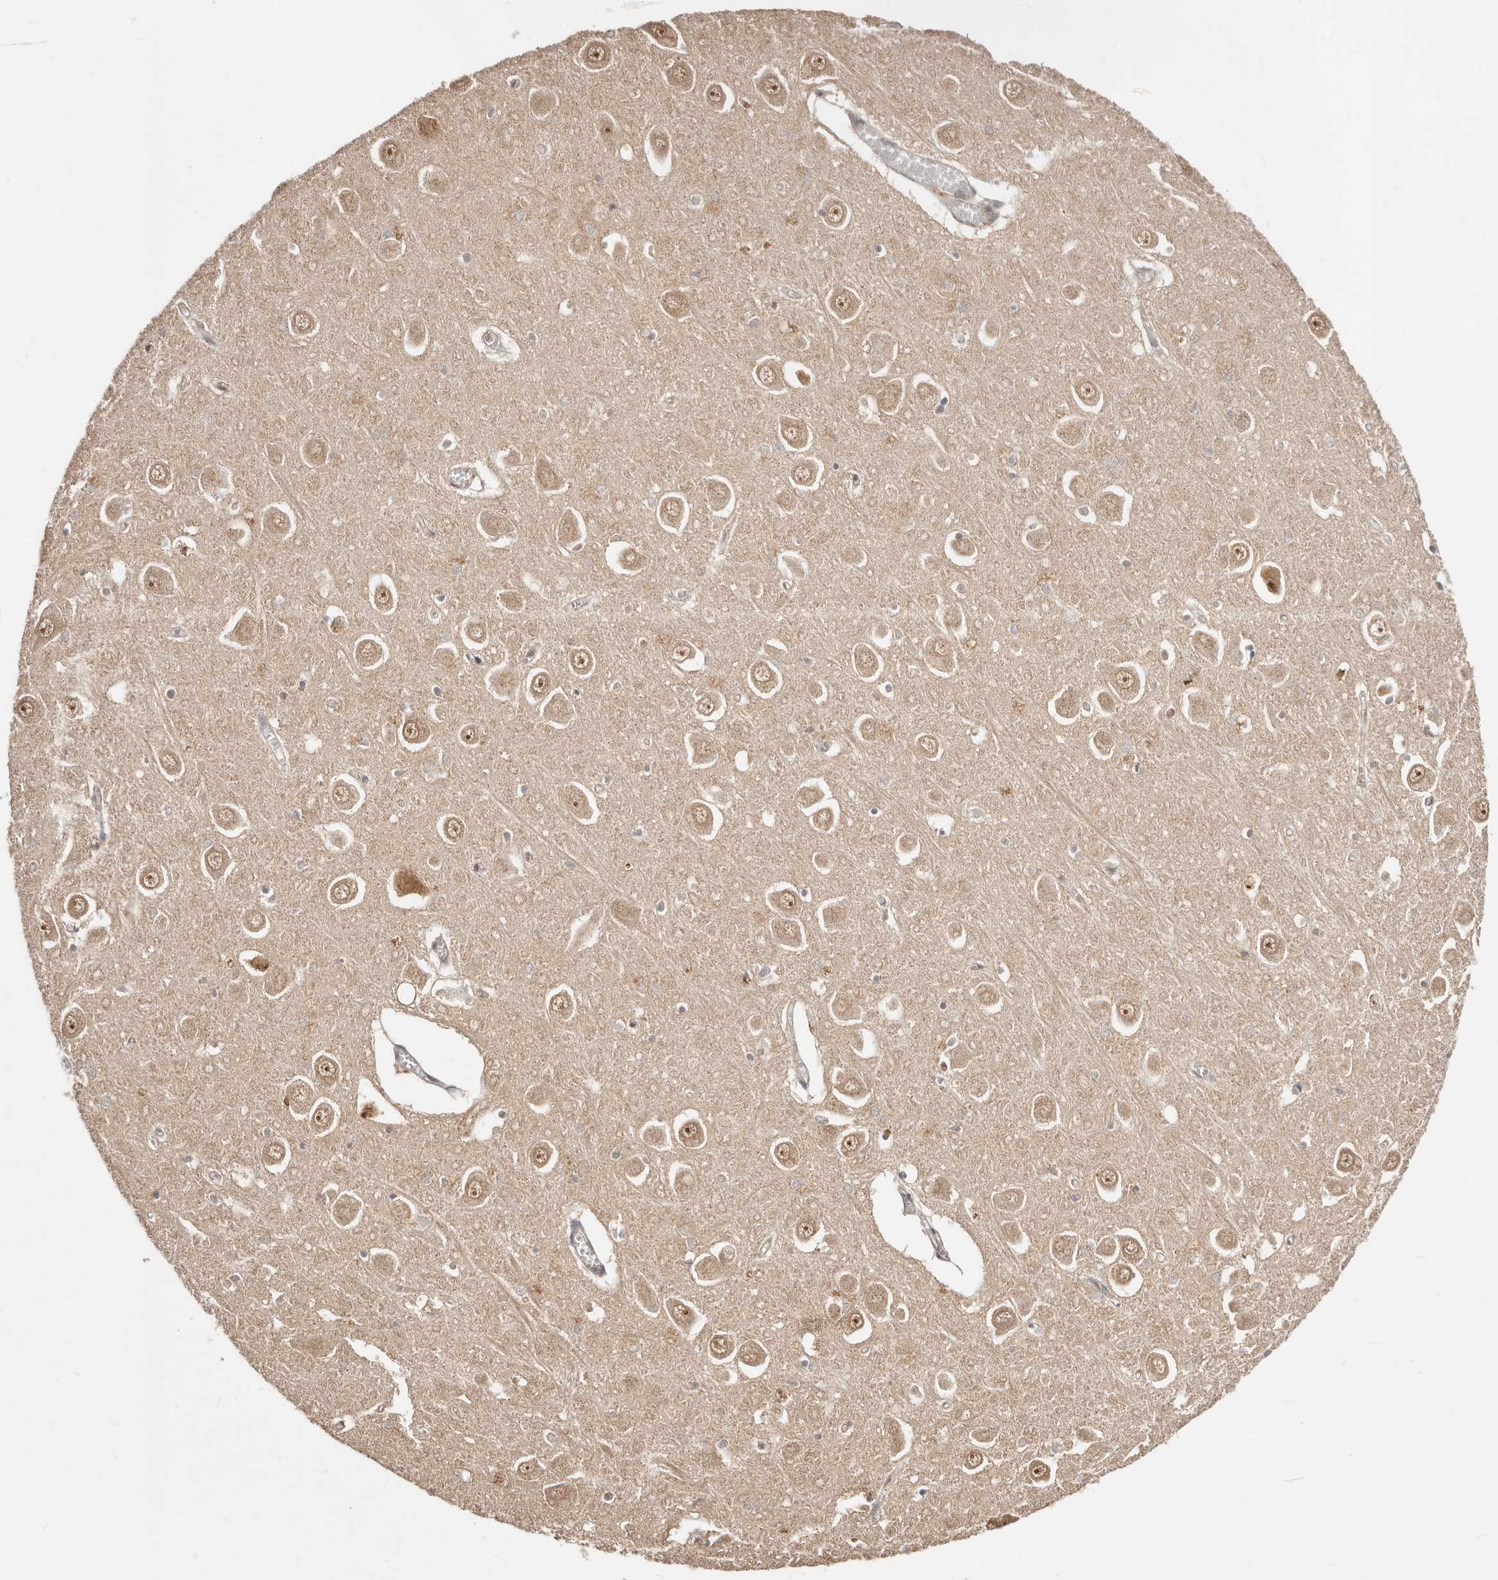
{"staining": {"intensity": "negative", "quantity": "none", "location": "none"}, "tissue": "hippocampus", "cell_type": "Glial cells", "image_type": "normal", "snomed": [{"axis": "morphology", "description": "Normal tissue, NOS"}, {"axis": "topography", "description": "Hippocampus"}], "caption": "A histopathology image of human hippocampus is negative for staining in glial cells.", "gene": "SEC14L1", "patient": {"sex": "male", "age": 70}}